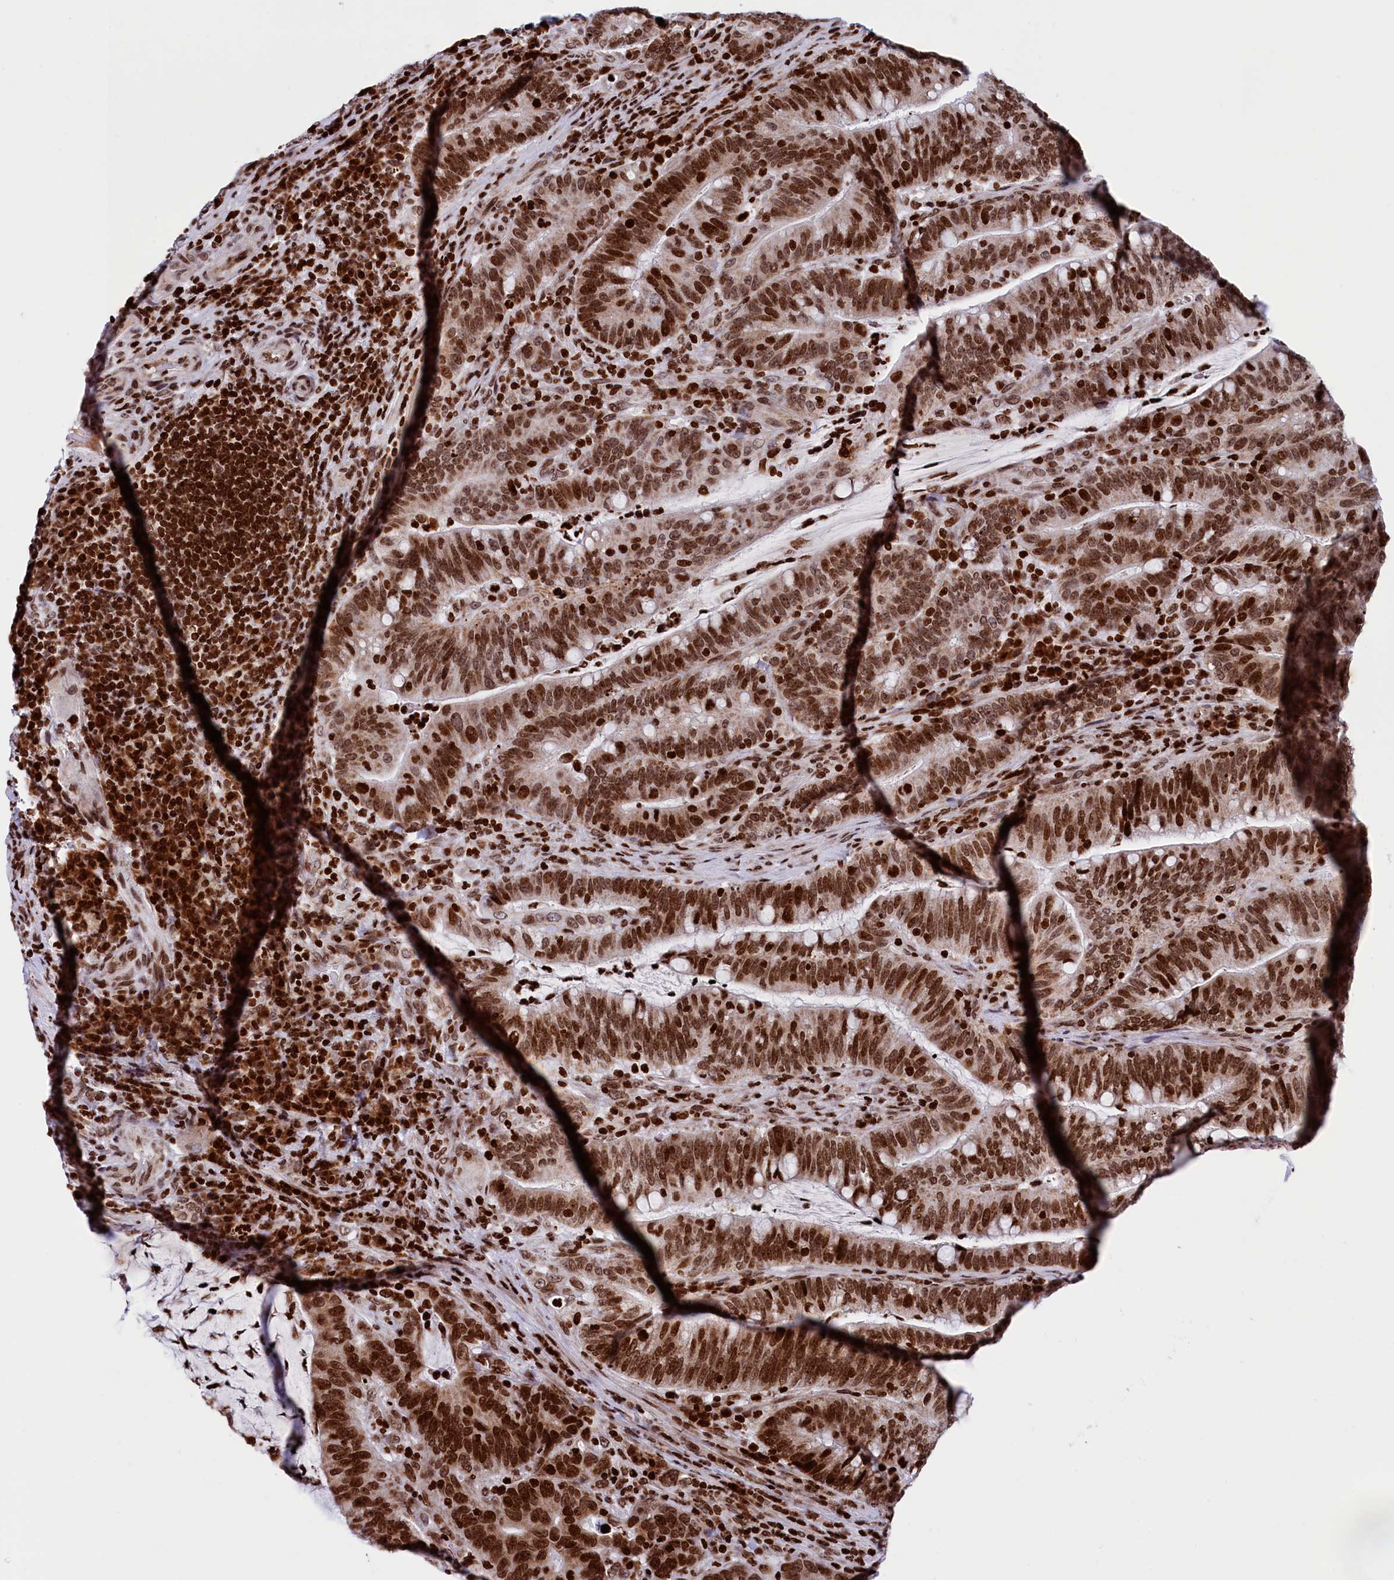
{"staining": {"intensity": "moderate", "quantity": ">75%", "location": "nuclear"}, "tissue": "colorectal cancer", "cell_type": "Tumor cells", "image_type": "cancer", "snomed": [{"axis": "morphology", "description": "Adenocarcinoma, NOS"}, {"axis": "topography", "description": "Colon"}], "caption": "A brown stain shows moderate nuclear staining of a protein in human adenocarcinoma (colorectal) tumor cells.", "gene": "TIMM29", "patient": {"sex": "female", "age": 66}}